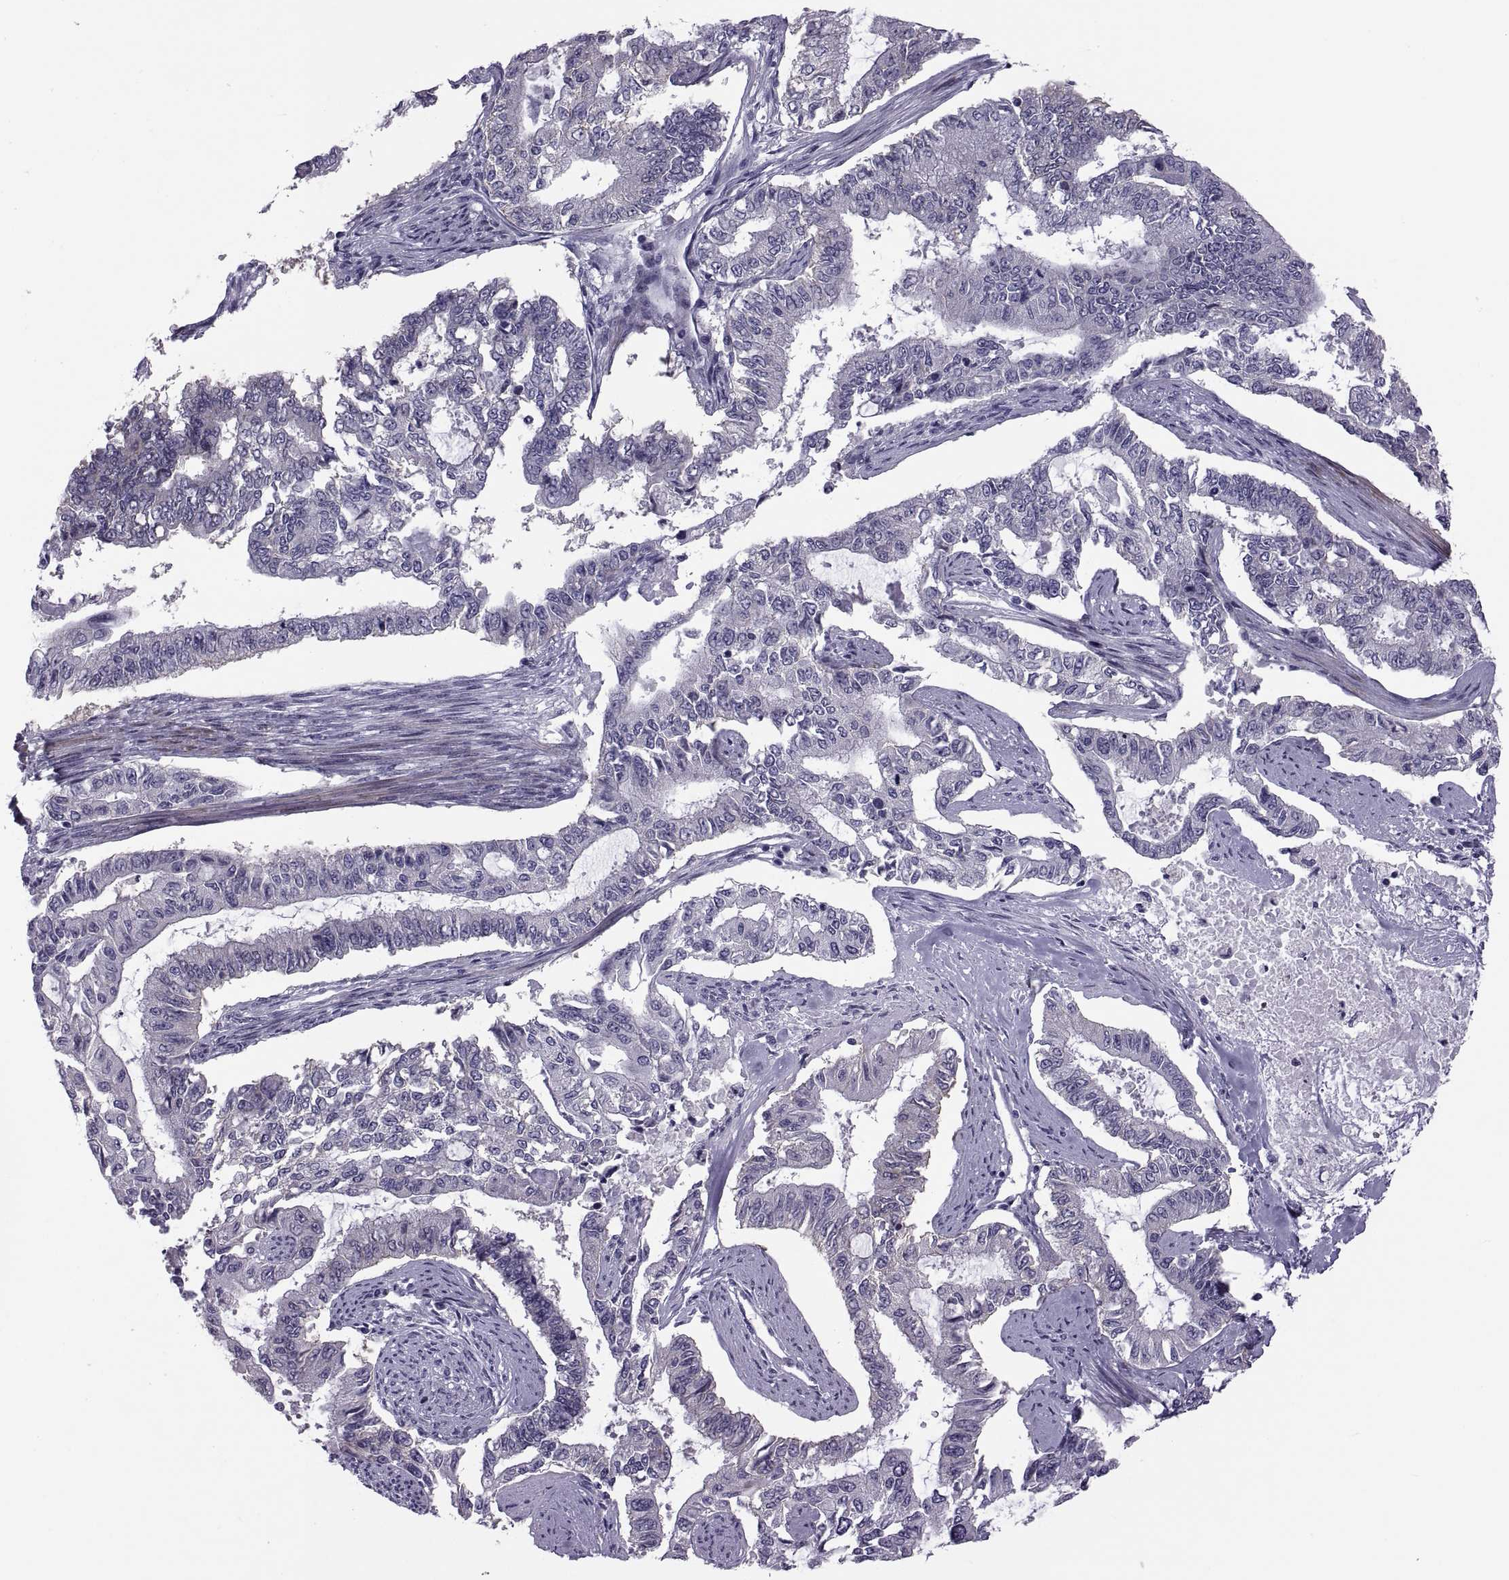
{"staining": {"intensity": "negative", "quantity": "none", "location": "none"}, "tissue": "endometrial cancer", "cell_type": "Tumor cells", "image_type": "cancer", "snomed": [{"axis": "morphology", "description": "Adenocarcinoma, NOS"}, {"axis": "topography", "description": "Uterus"}], "caption": "DAB immunohistochemical staining of human endometrial adenocarcinoma displays no significant expression in tumor cells.", "gene": "TMEM158", "patient": {"sex": "female", "age": 59}}